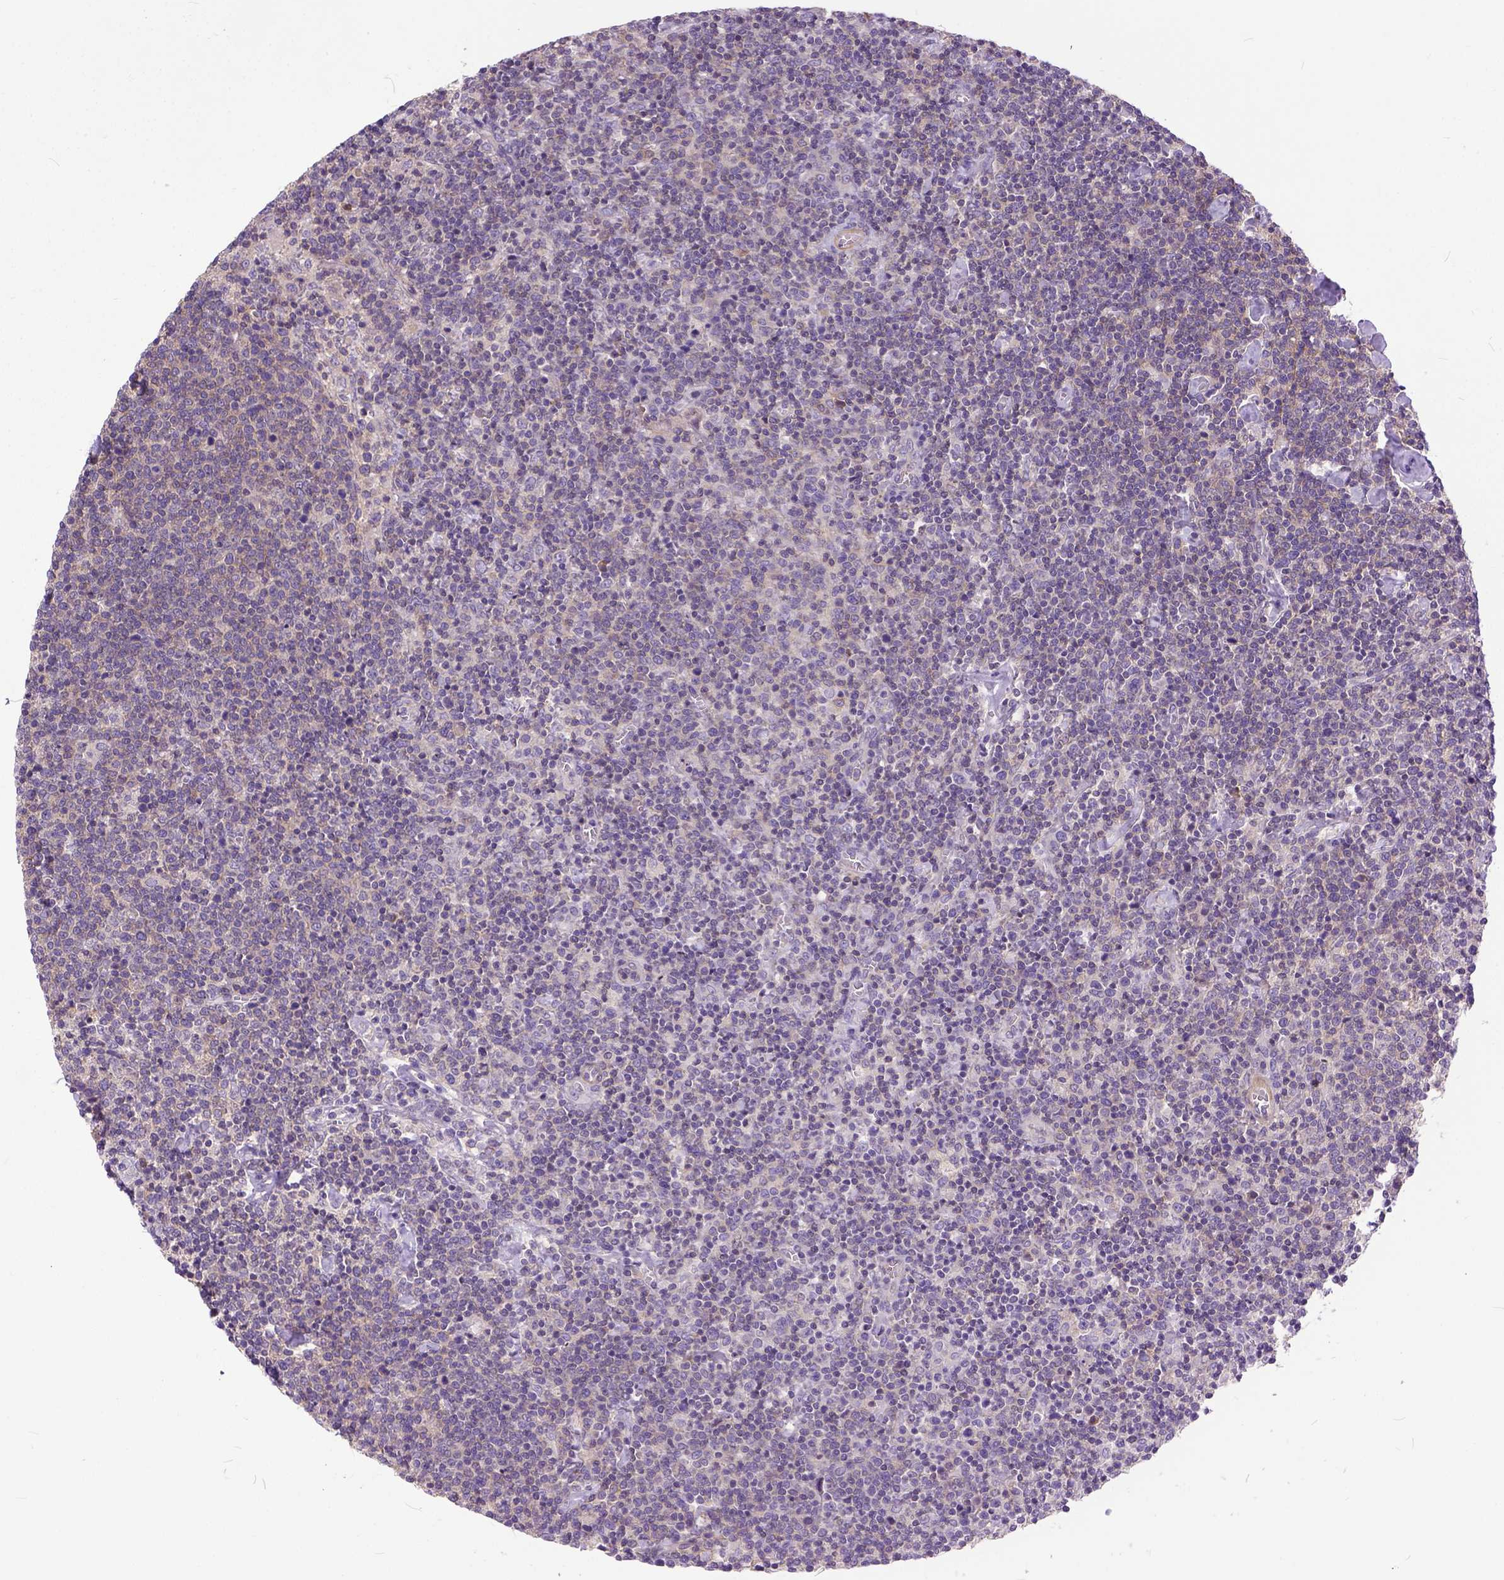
{"staining": {"intensity": "weak", "quantity": "<25%", "location": "cytoplasmic/membranous"}, "tissue": "lymphoma", "cell_type": "Tumor cells", "image_type": "cancer", "snomed": [{"axis": "morphology", "description": "Malignant lymphoma, non-Hodgkin's type, High grade"}, {"axis": "topography", "description": "Lymph node"}], "caption": "An immunohistochemistry (IHC) histopathology image of malignant lymphoma, non-Hodgkin's type (high-grade) is shown. There is no staining in tumor cells of malignant lymphoma, non-Hodgkin's type (high-grade).", "gene": "BANF2", "patient": {"sex": "male", "age": 61}}